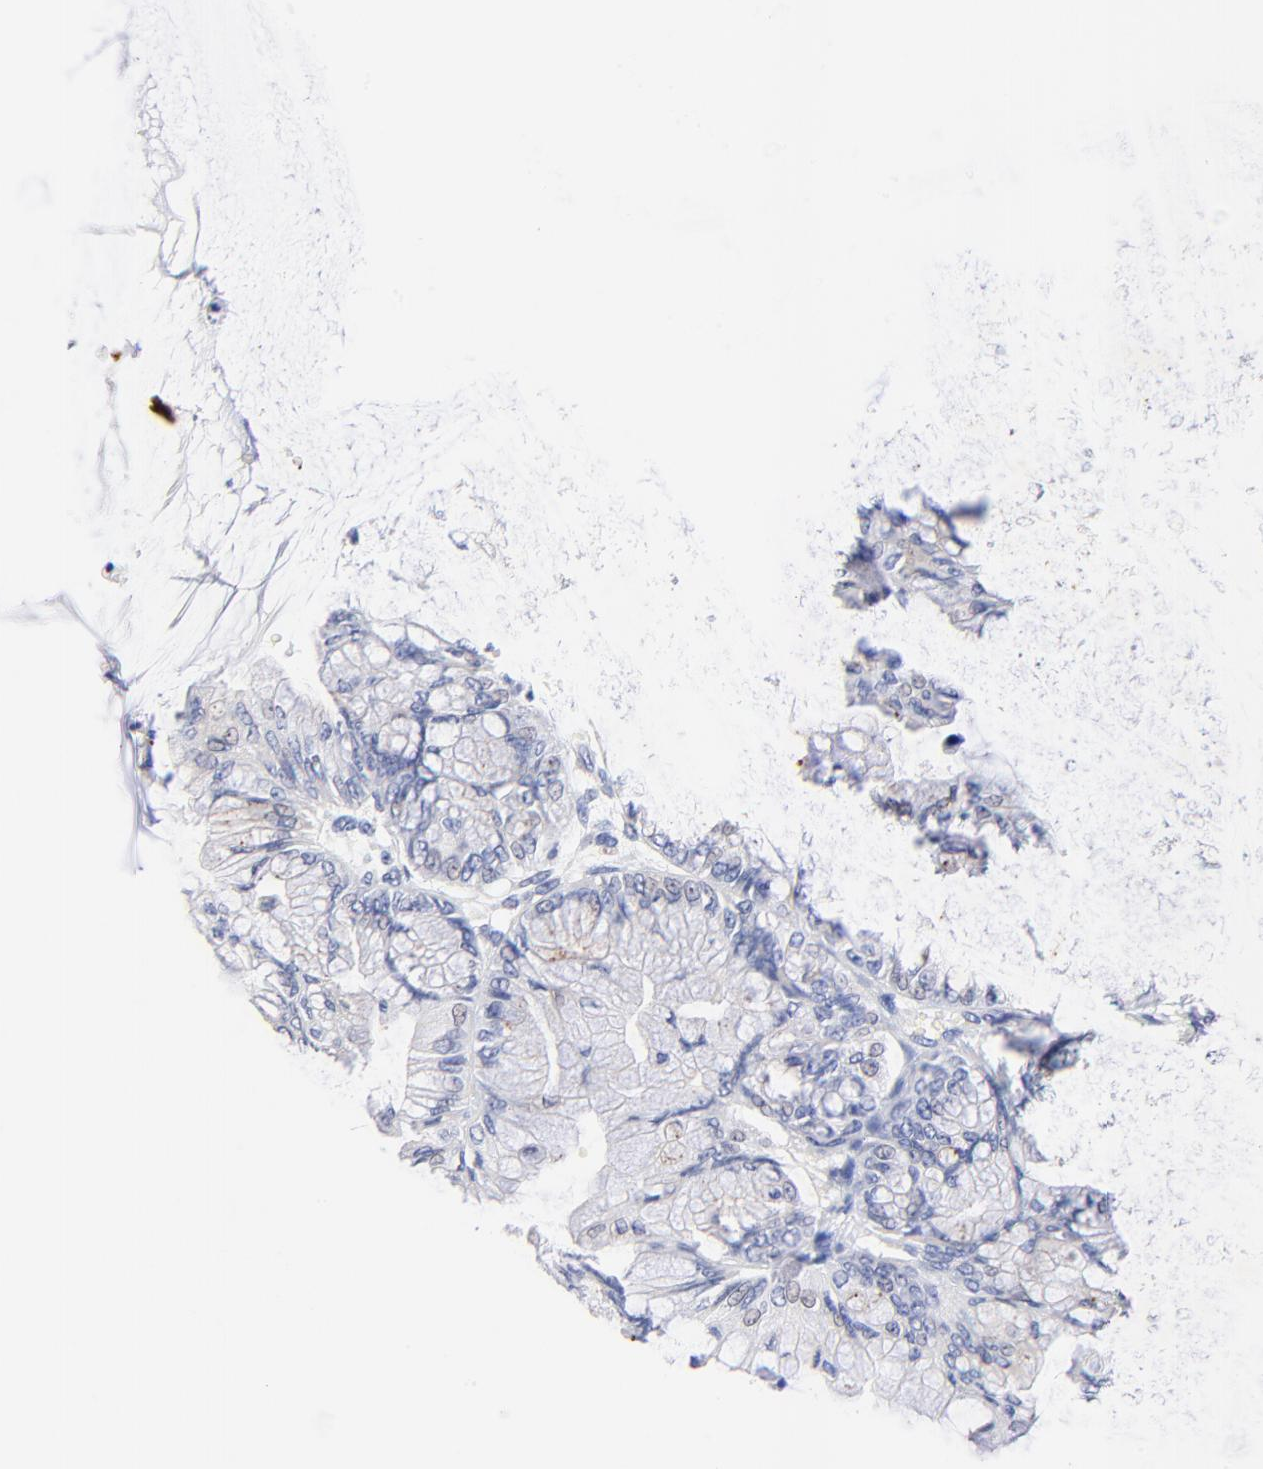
{"staining": {"intensity": "negative", "quantity": "none", "location": "none"}, "tissue": "ovarian cancer", "cell_type": "Tumor cells", "image_type": "cancer", "snomed": [{"axis": "morphology", "description": "Cystadenocarcinoma, mucinous, NOS"}, {"axis": "topography", "description": "Ovary"}], "caption": "A high-resolution image shows IHC staining of mucinous cystadenocarcinoma (ovarian), which demonstrates no significant positivity in tumor cells.", "gene": "FAM117B", "patient": {"sex": "female", "age": 63}}